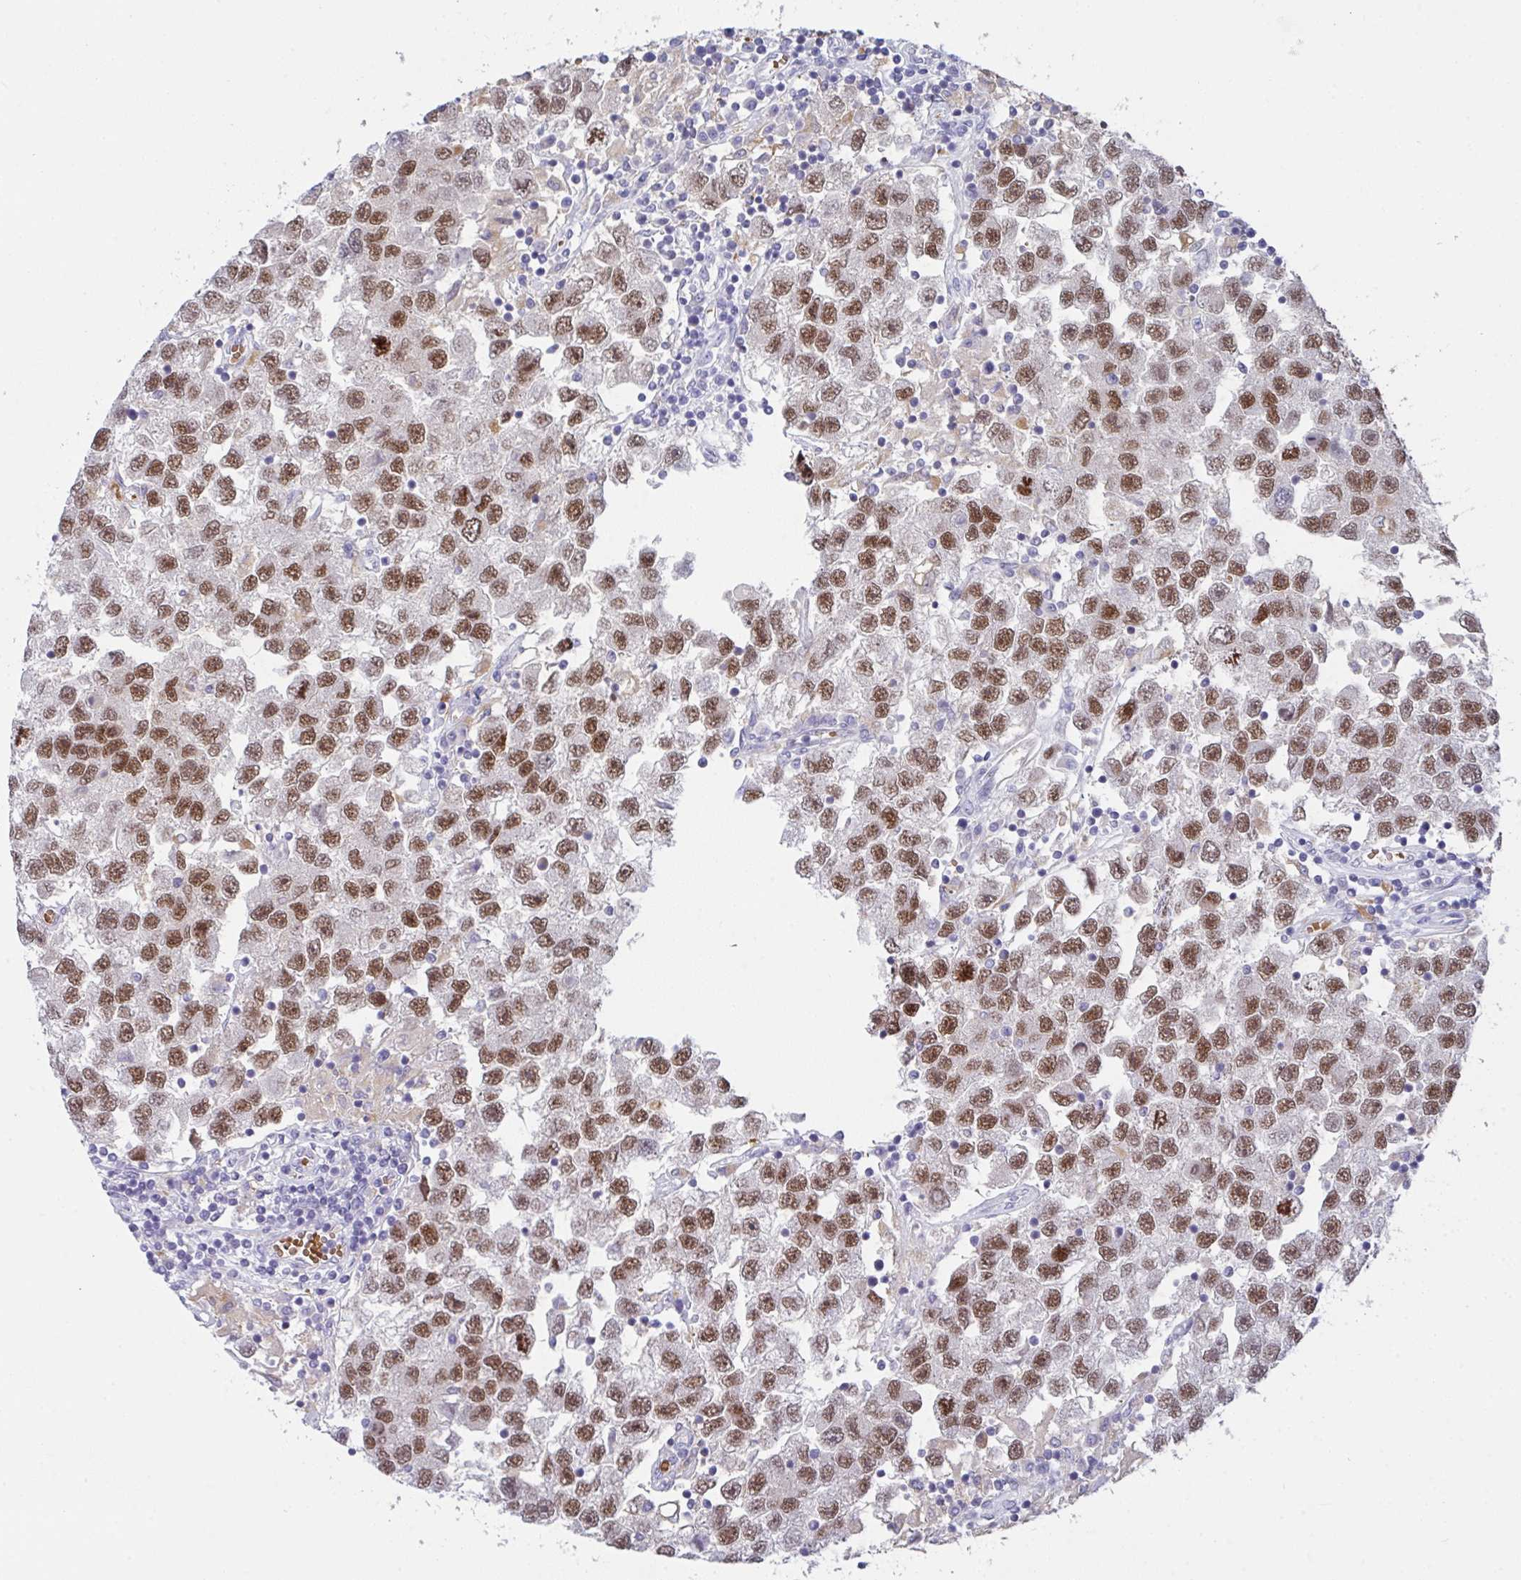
{"staining": {"intensity": "moderate", "quantity": ">75%", "location": "nuclear"}, "tissue": "testis cancer", "cell_type": "Tumor cells", "image_type": "cancer", "snomed": [{"axis": "morphology", "description": "Seminoma, NOS"}, {"axis": "topography", "description": "Testis"}], "caption": "Immunohistochemical staining of seminoma (testis) displays medium levels of moderate nuclear staining in about >75% of tumor cells.", "gene": "TFAP2C", "patient": {"sex": "male", "age": 26}}